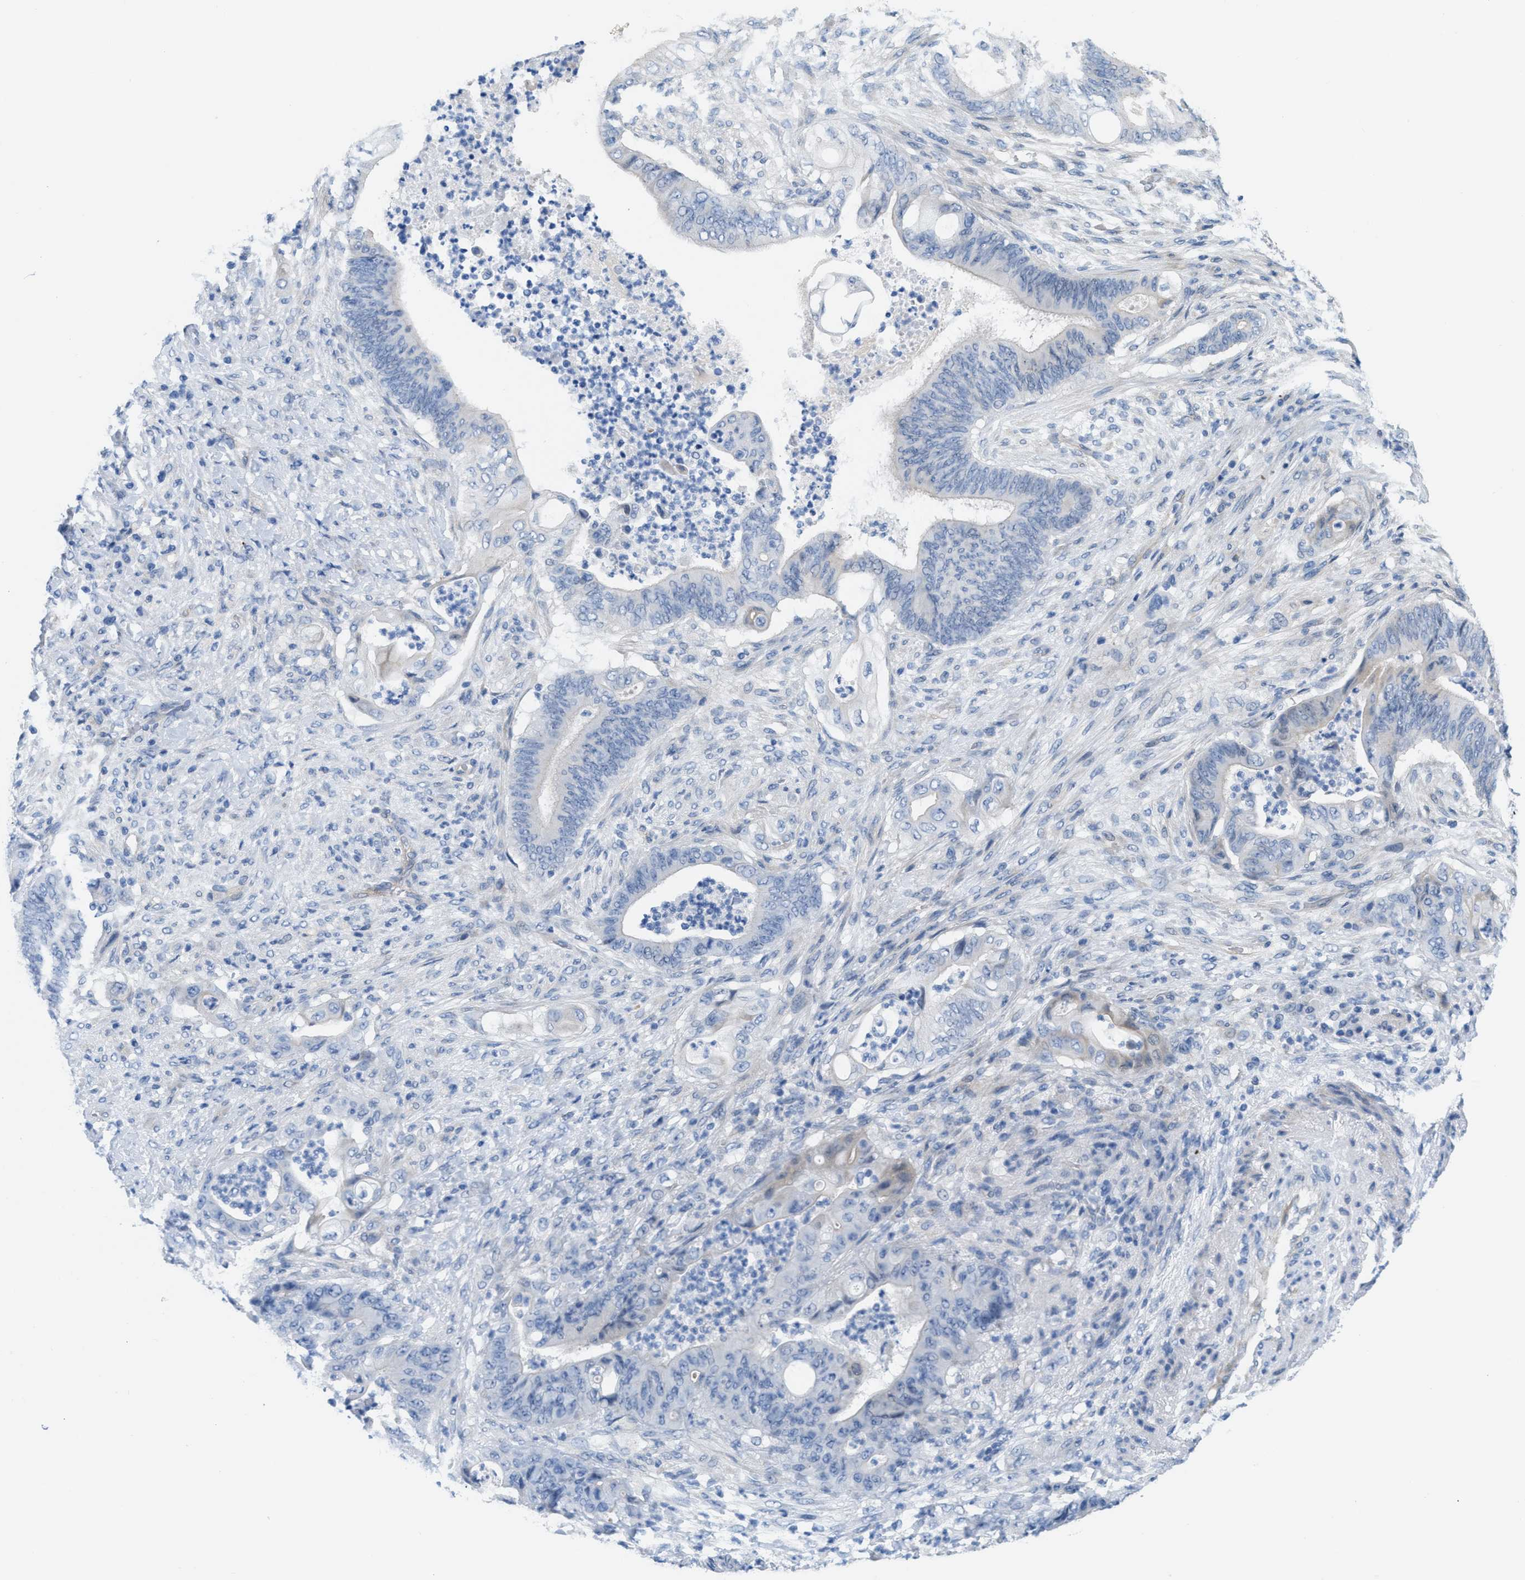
{"staining": {"intensity": "negative", "quantity": "none", "location": "none"}, "tissue": "stomach cancer", "cell_type": "Tumor cells", "image_type": "cancer", "snomed": [{"axis": "morphology", "description": "Adenocarcinoma, NOS"}, {"axis": "topography", "description": "Stomach"}], "caption": "Tumor cells show no significant staining in adenocarcinoma (stomach).", "gene": "MPP3", "patient": {"sex": "female", "age": 73}}